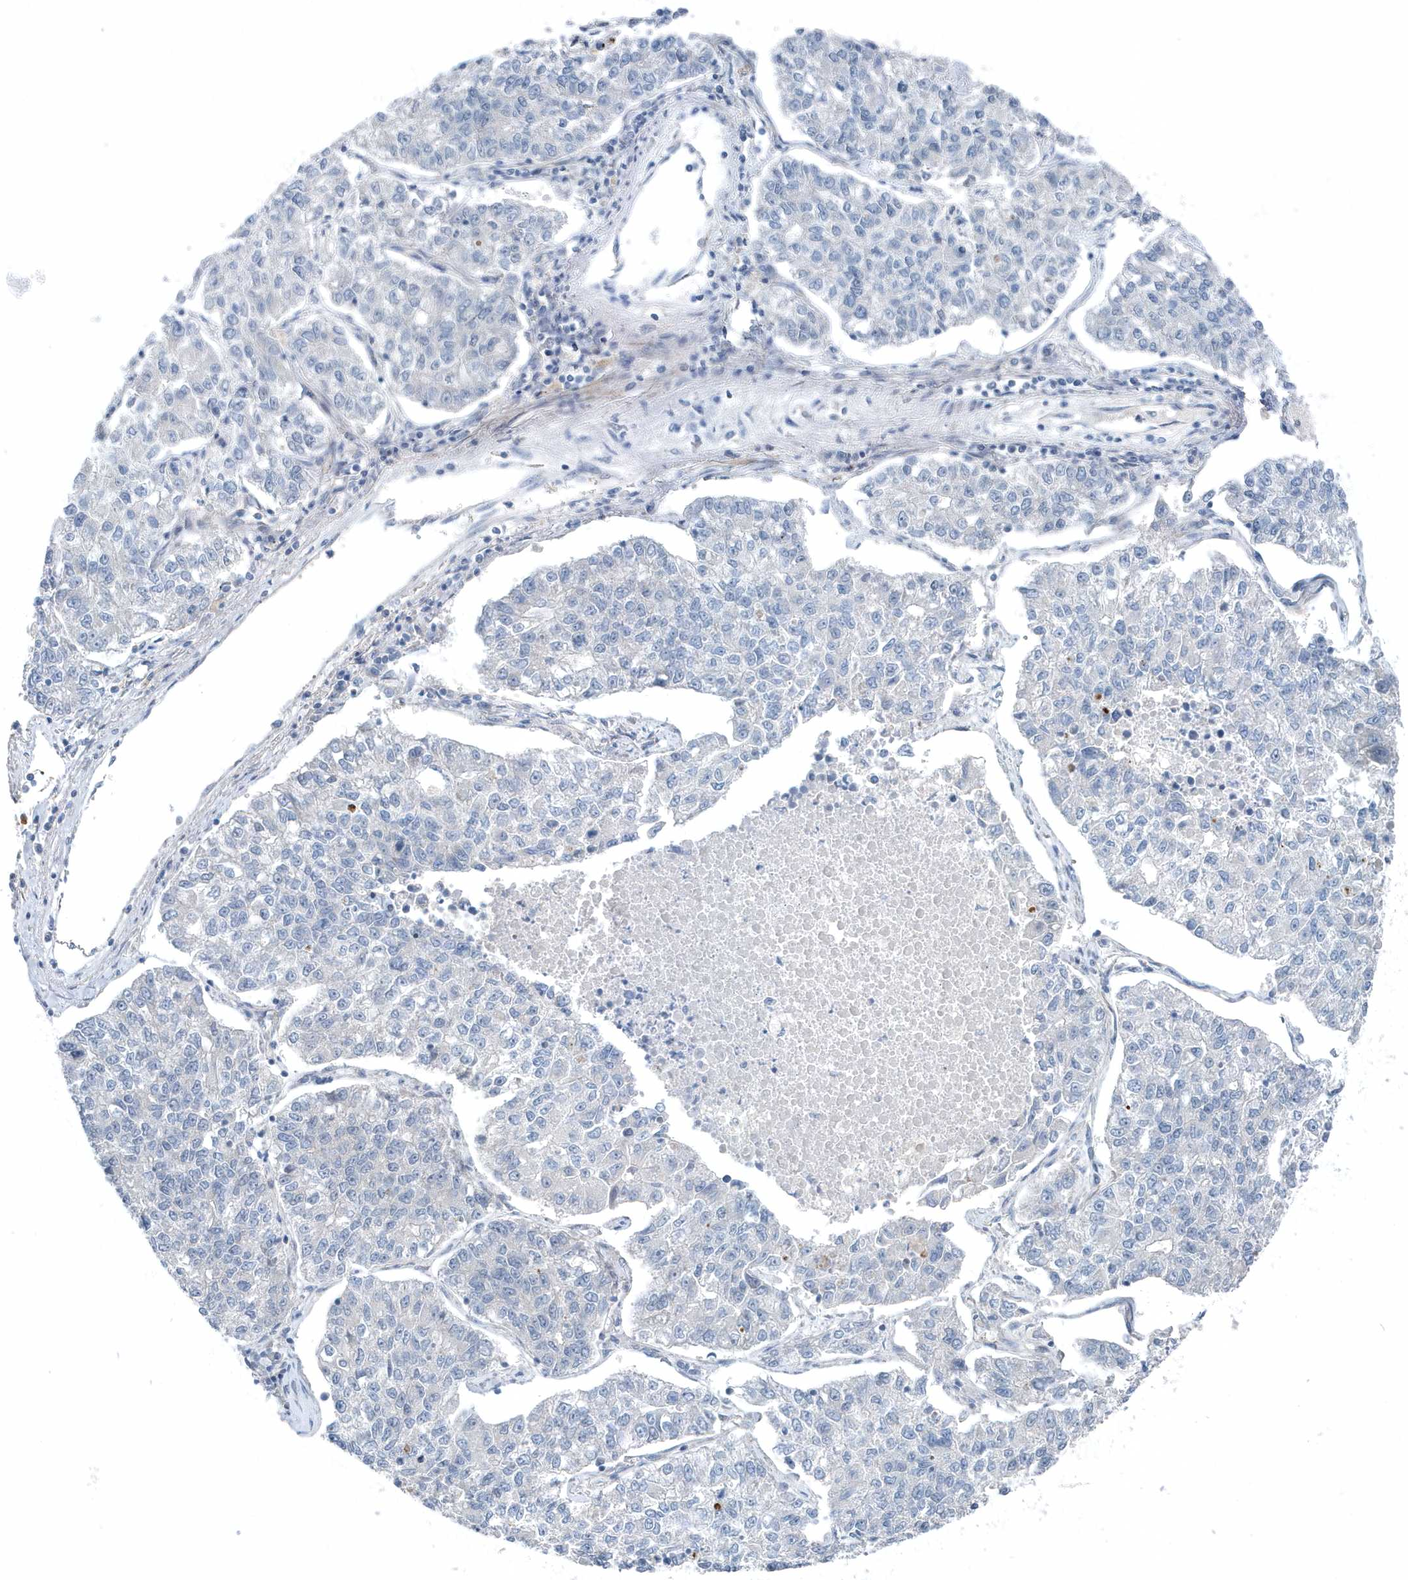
{"staining": {"intensity": "negative", "quantity": "none", "location": "none"}, "tissue": "lung cancer", "cell_type": "Tumor cells", "image_type": "cancer", "snomed": [{"axis": "morphology", "description": "Adenocarcinoma, NOS"}, {"axis": "topography", "description": "Lung"}], "caption": "Immunohistochemical staining of lung adenocarcinoma displays no significant staining in tumor cells. (IHC, brightfield microscopy, high magnification).", "gene": "MCC", "patient": {"sex": "male", "age": 49}}